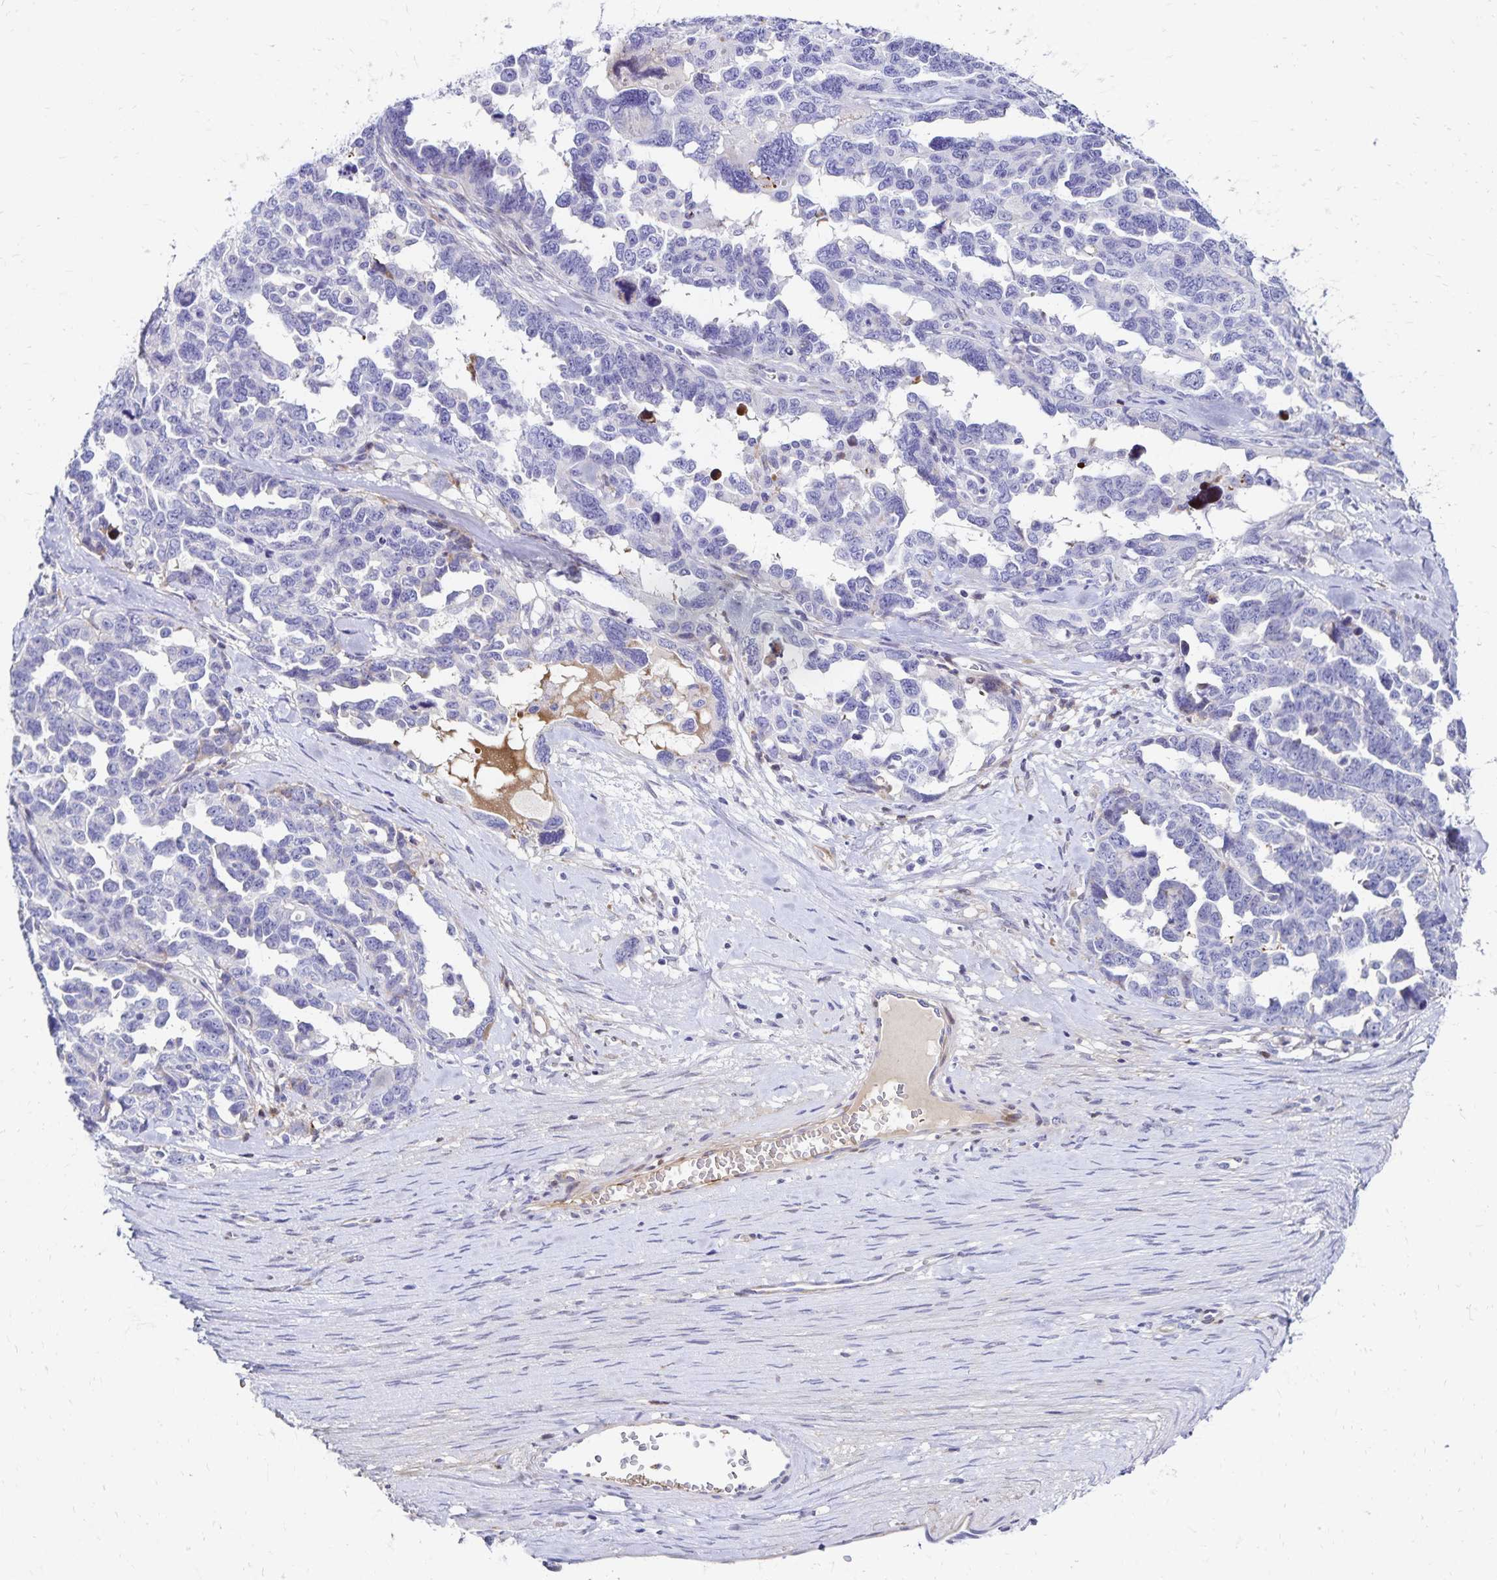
{"staining": {"intensity": "negative", "quantity": "none", "location": "none"}, "tissue": "ovarian cancer", "cell_type": "Tumor cells", "image_type": "cancer", "snomed": [{"axis": "morphology", "description": "Cystadenocarcinoma, serous, NOS"}, {"axis": "topography", "description": "Ovary"}], "caption": "IHC of ovarian cancer reveals no positivity in tumor cells.", "gene": "NECAP1", "patient": {"sex": "female", "age": 69}}